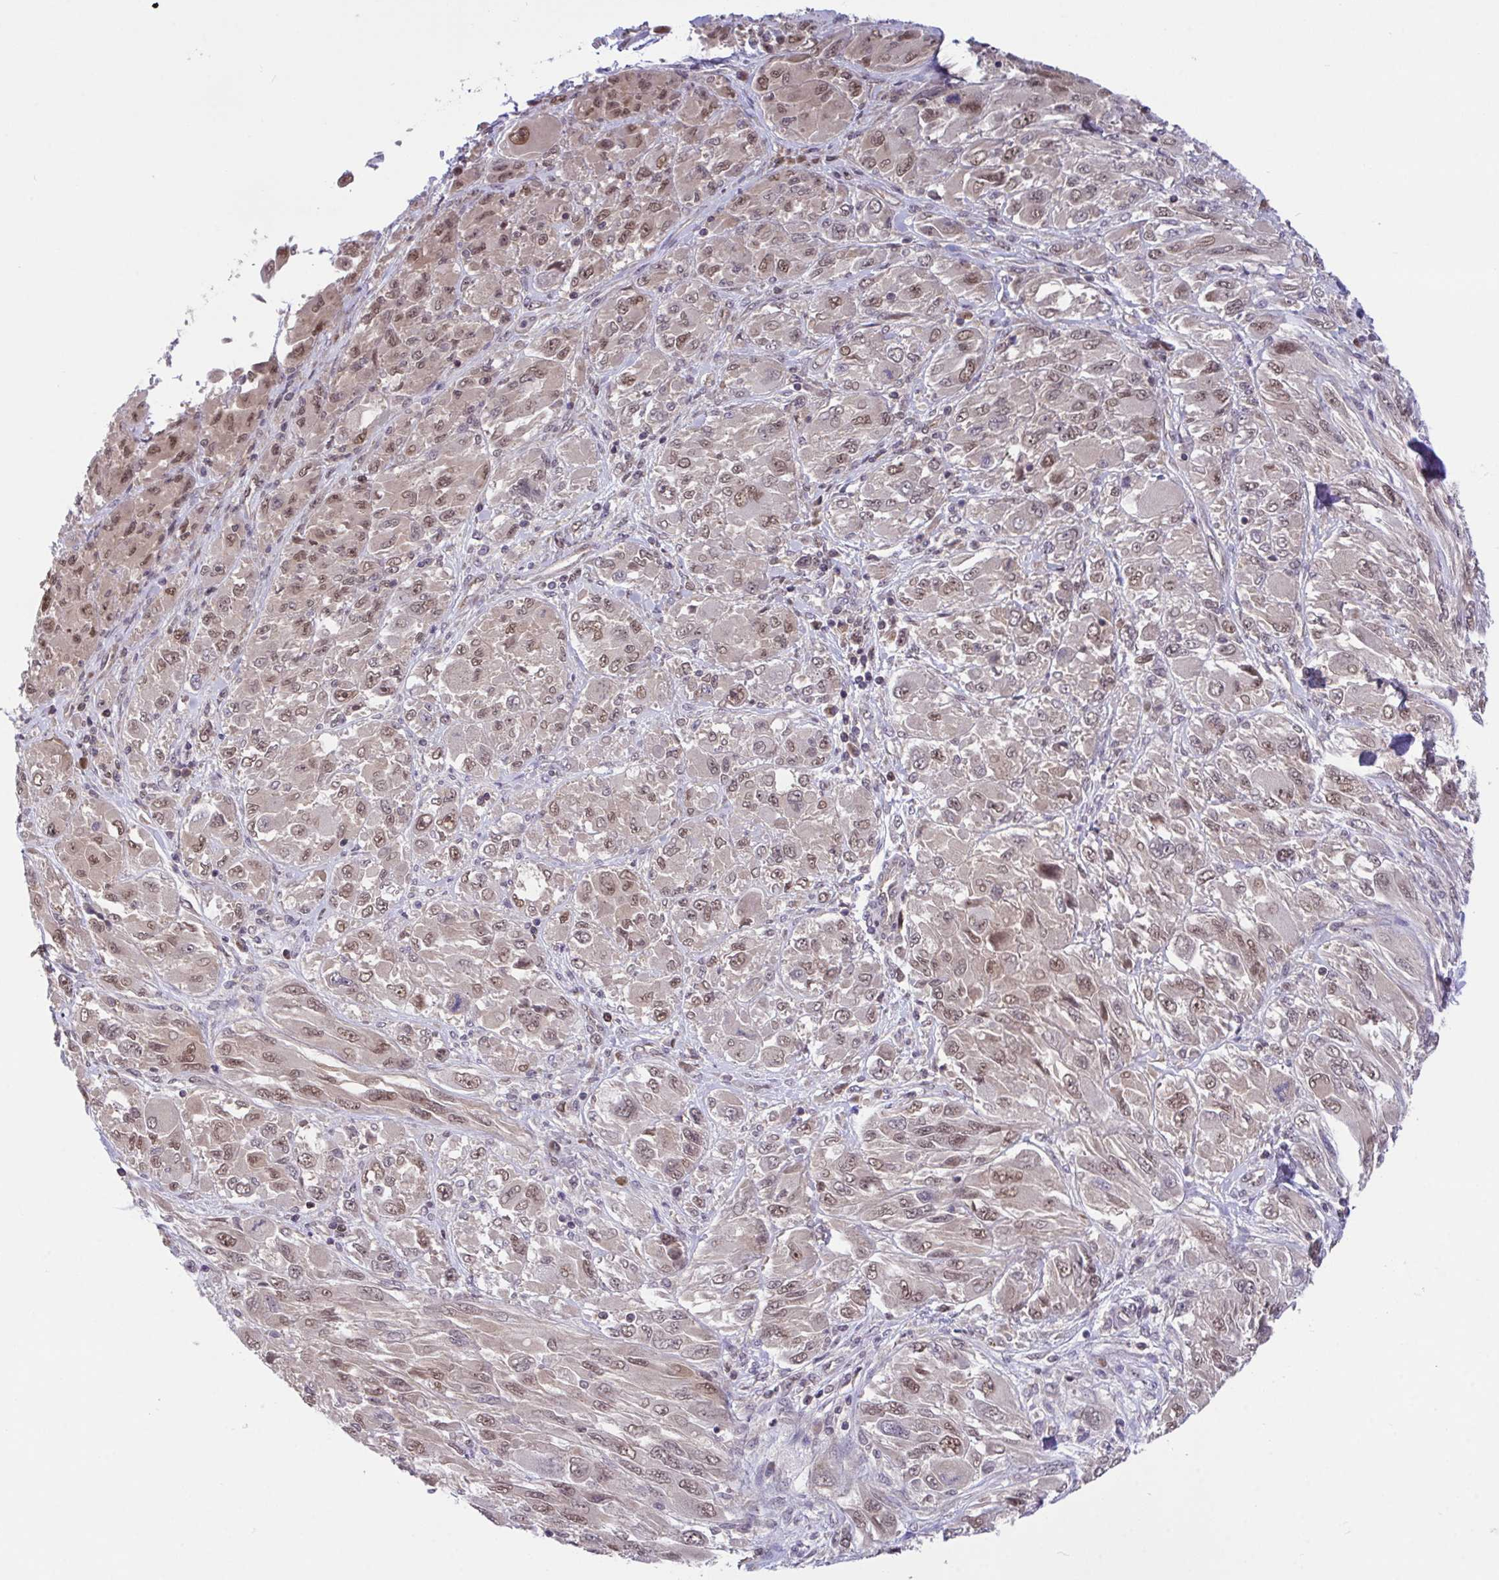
{"staining": {"intensity": "moderate", "quantity": ">75%", "location": "nuclear"}, "tissue": "melanoma", "cell_type": "Tumor cells", "image_type": "cancer", "snomed": [{"axis": "morphology", "description": "Malignant melanoma, NOS"}, {"axis": "topography", "description": "Skin"}], "caption": "A medium amount of moderate nuclear expression is present in about >75% of tumor cells in melanoma tissue.", "gene": "ZNF444", "patient": {"sex": "female", "age": 91}}